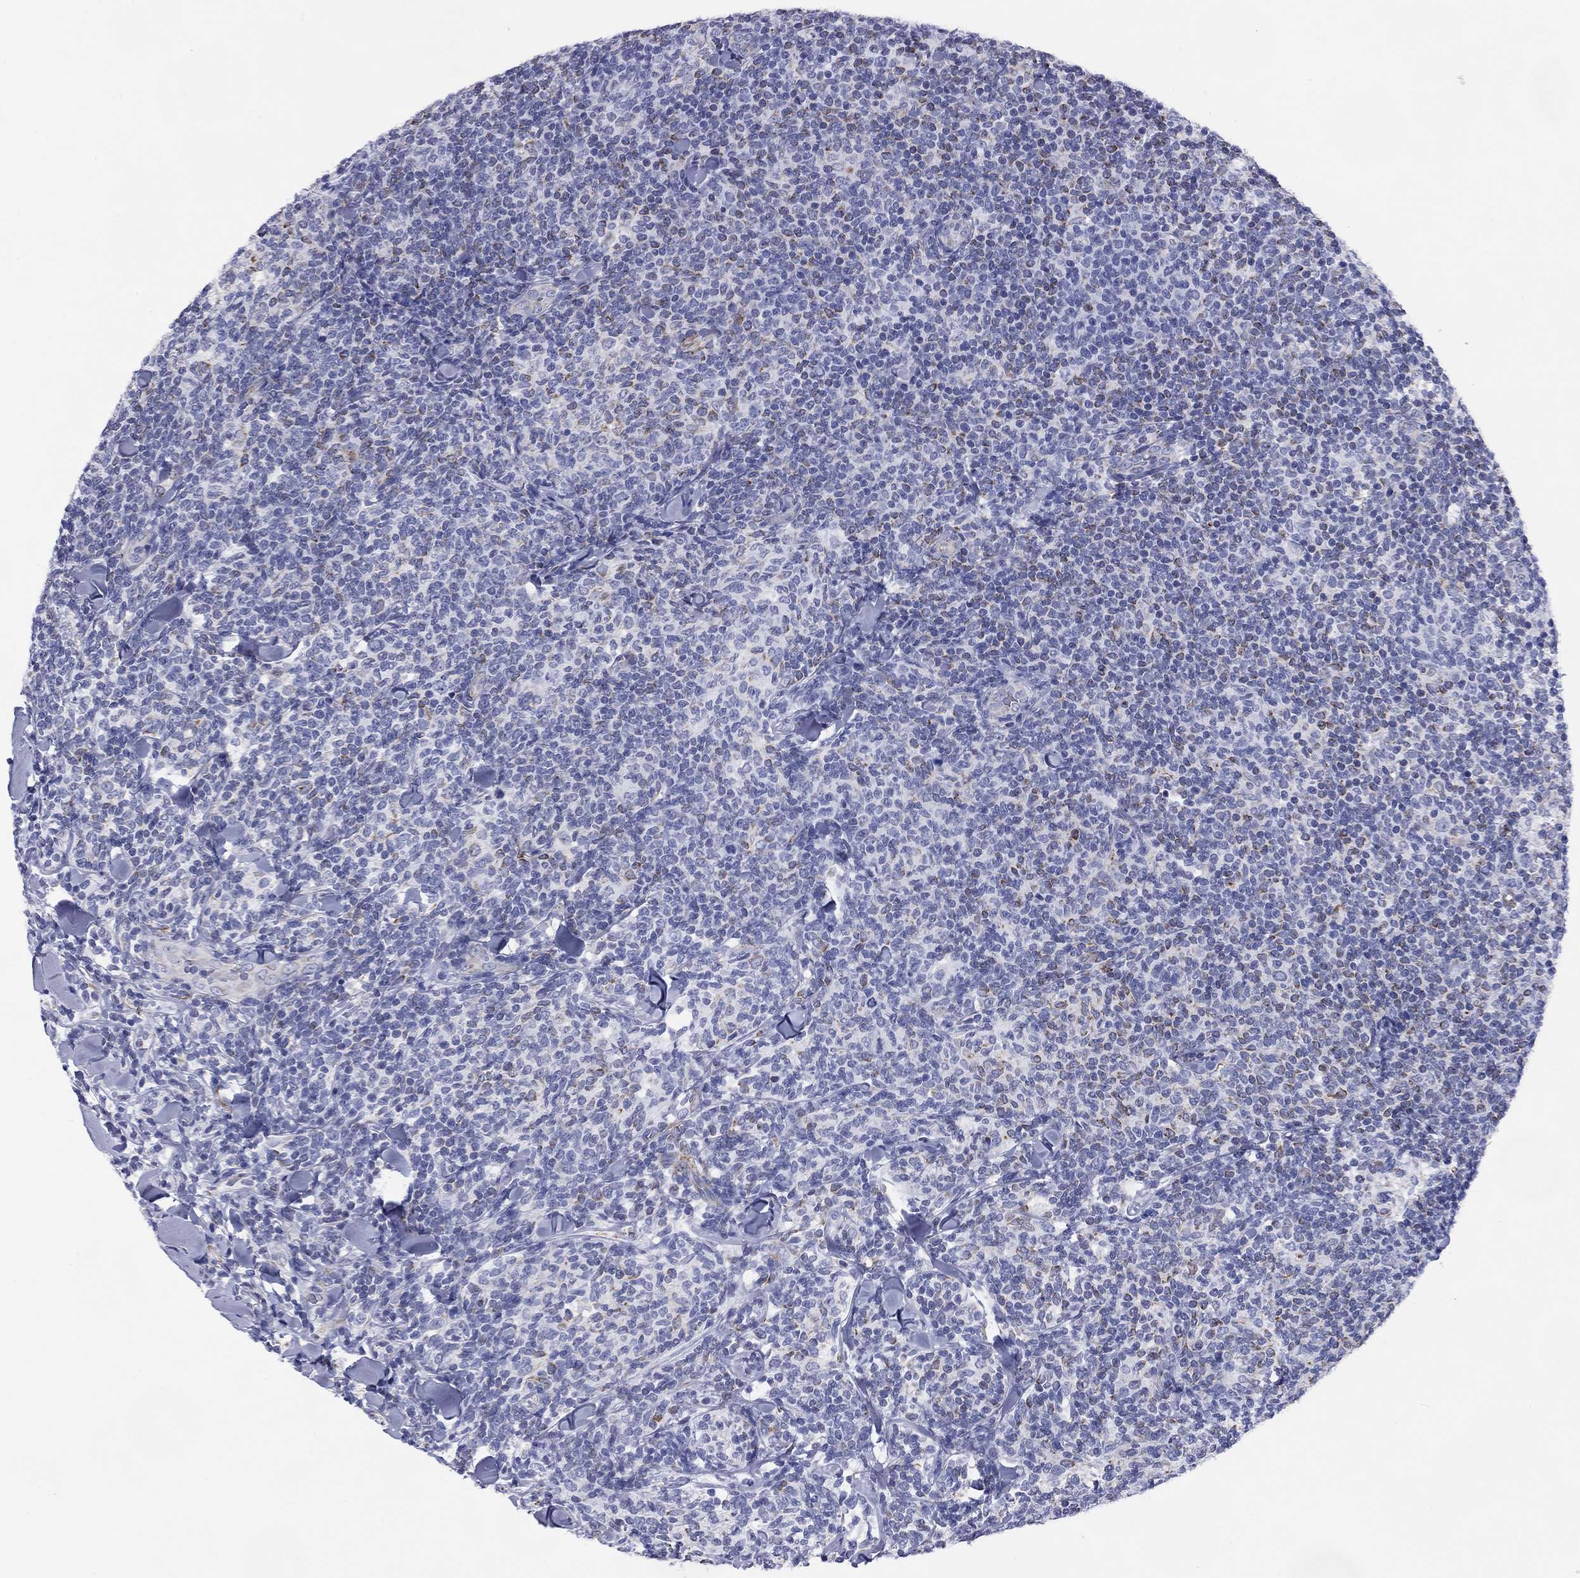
{"staining": {"intensity": "moderate", "quantity": "<25%", "location": "cytoplasmic/membranous"}, "tissue": "lymphoma", "cell_type": "Tumor cells", "image_type": "cancer", "snomed": [{"axis": "morphology", "description": "Malignant lymphoma, non-Hodgkin's type, Low grade"}, {"axis": "topography", "description": "Lymph node"}], "caption": "Immunohistochemistry of human malignant lymphoma, non-Hodgkin's type (low-grade) demonstrates low levels of moderate cytoplasmic/membranous expression in approximately <25% of tumor cells.", "gene": "MGST3", "patient": {"sex": "female", "age": 56}}